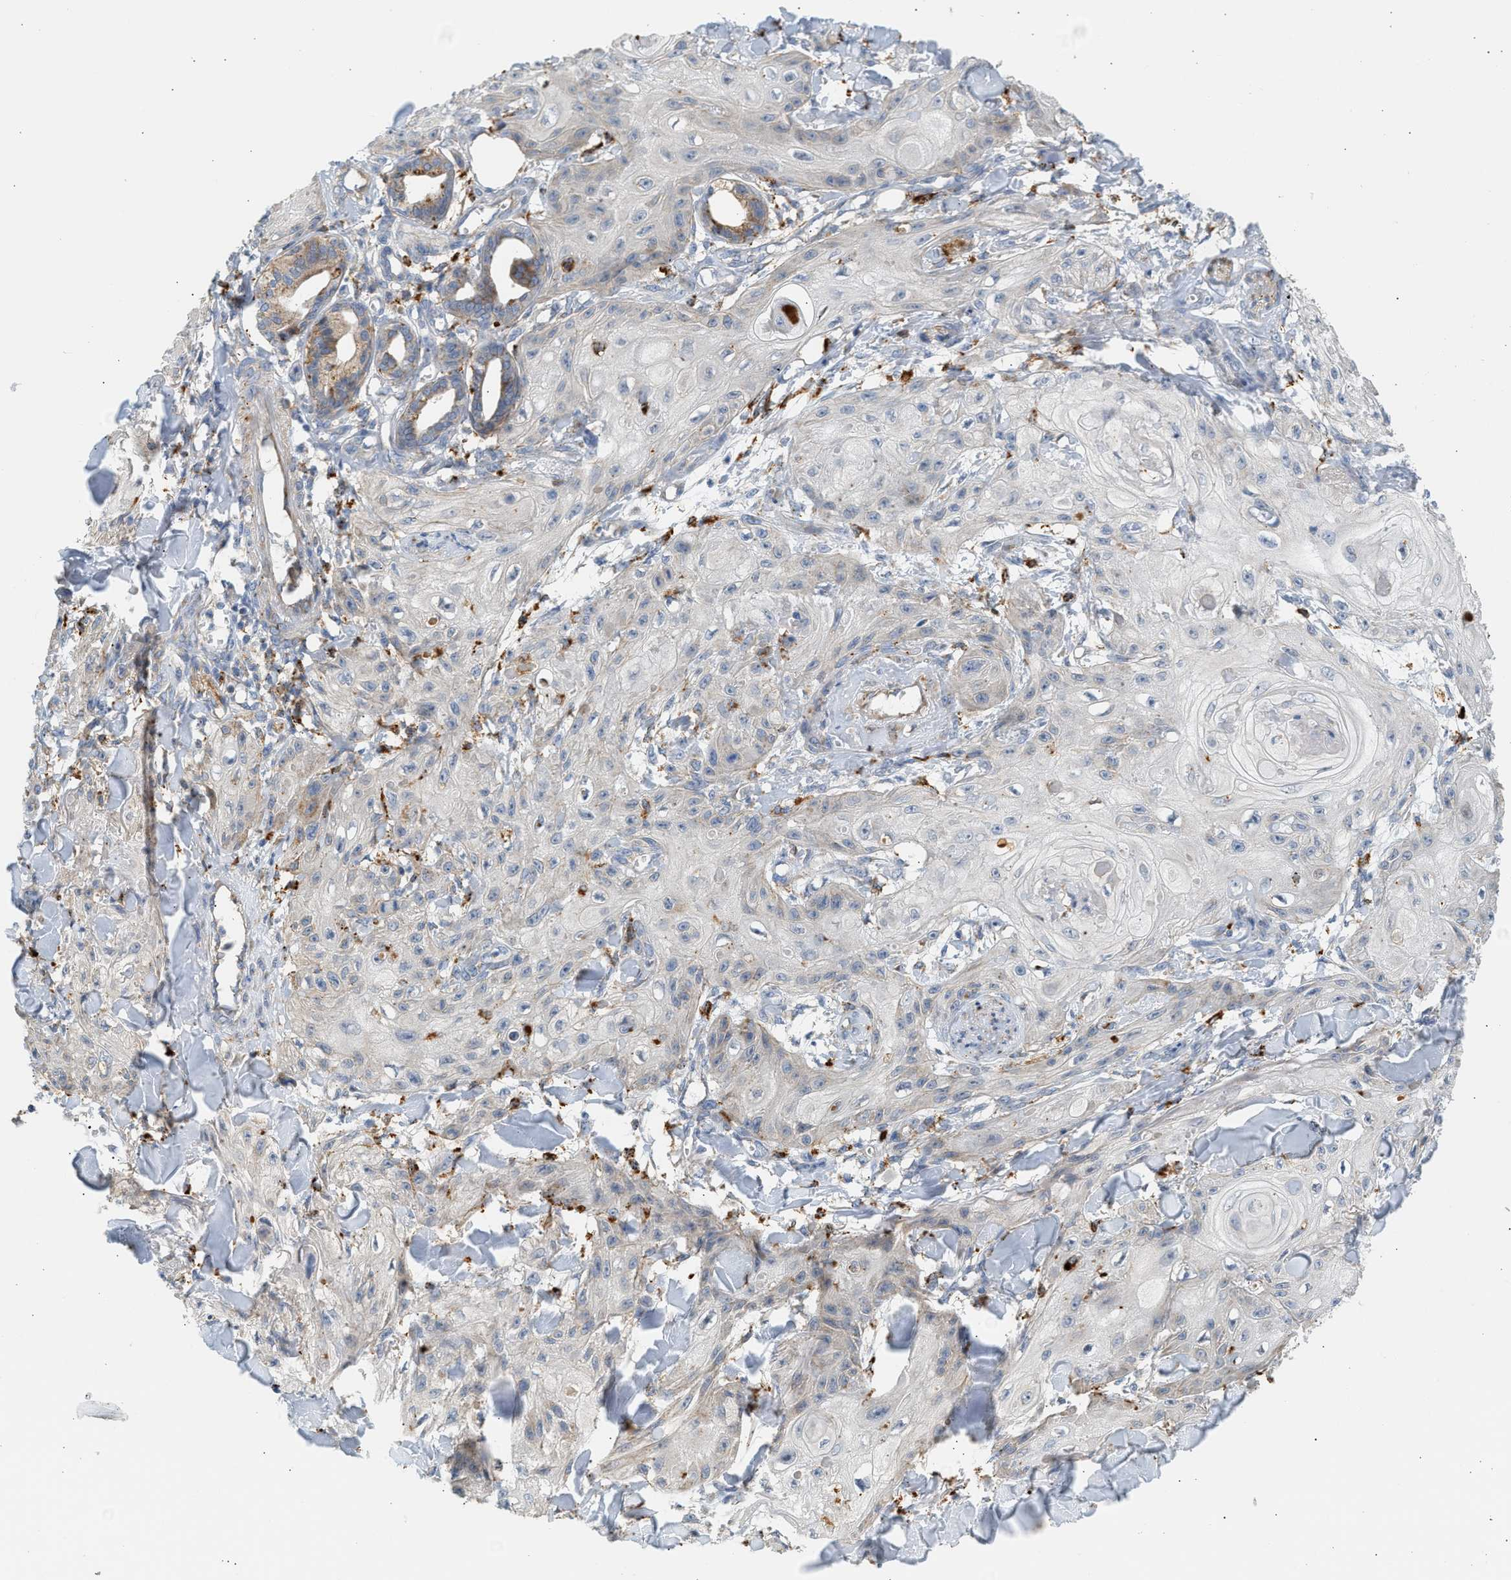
{"staining": {"intensity": "negative", "quantity": "none", "location": "none"}, "tissue": "skin cancer", "cell_type": "Tumor cells", "image_type": "cancer", "snomed": [{"axis": "morphology", "description": "Squamous cell carcinoma, NOS"}, {"axis": "topography", "description": "Skin"}], "caption": "Immunohistochemical staining of human skin squamous cell carcinoma demonstrates no significant expression in tumor cells. The staining is performed using DAB brown chromogen with nuclei counter-stained in using hematoxylin.", "gene": "ENTHD1", "patient": {"sex": "male", "age": 74}}